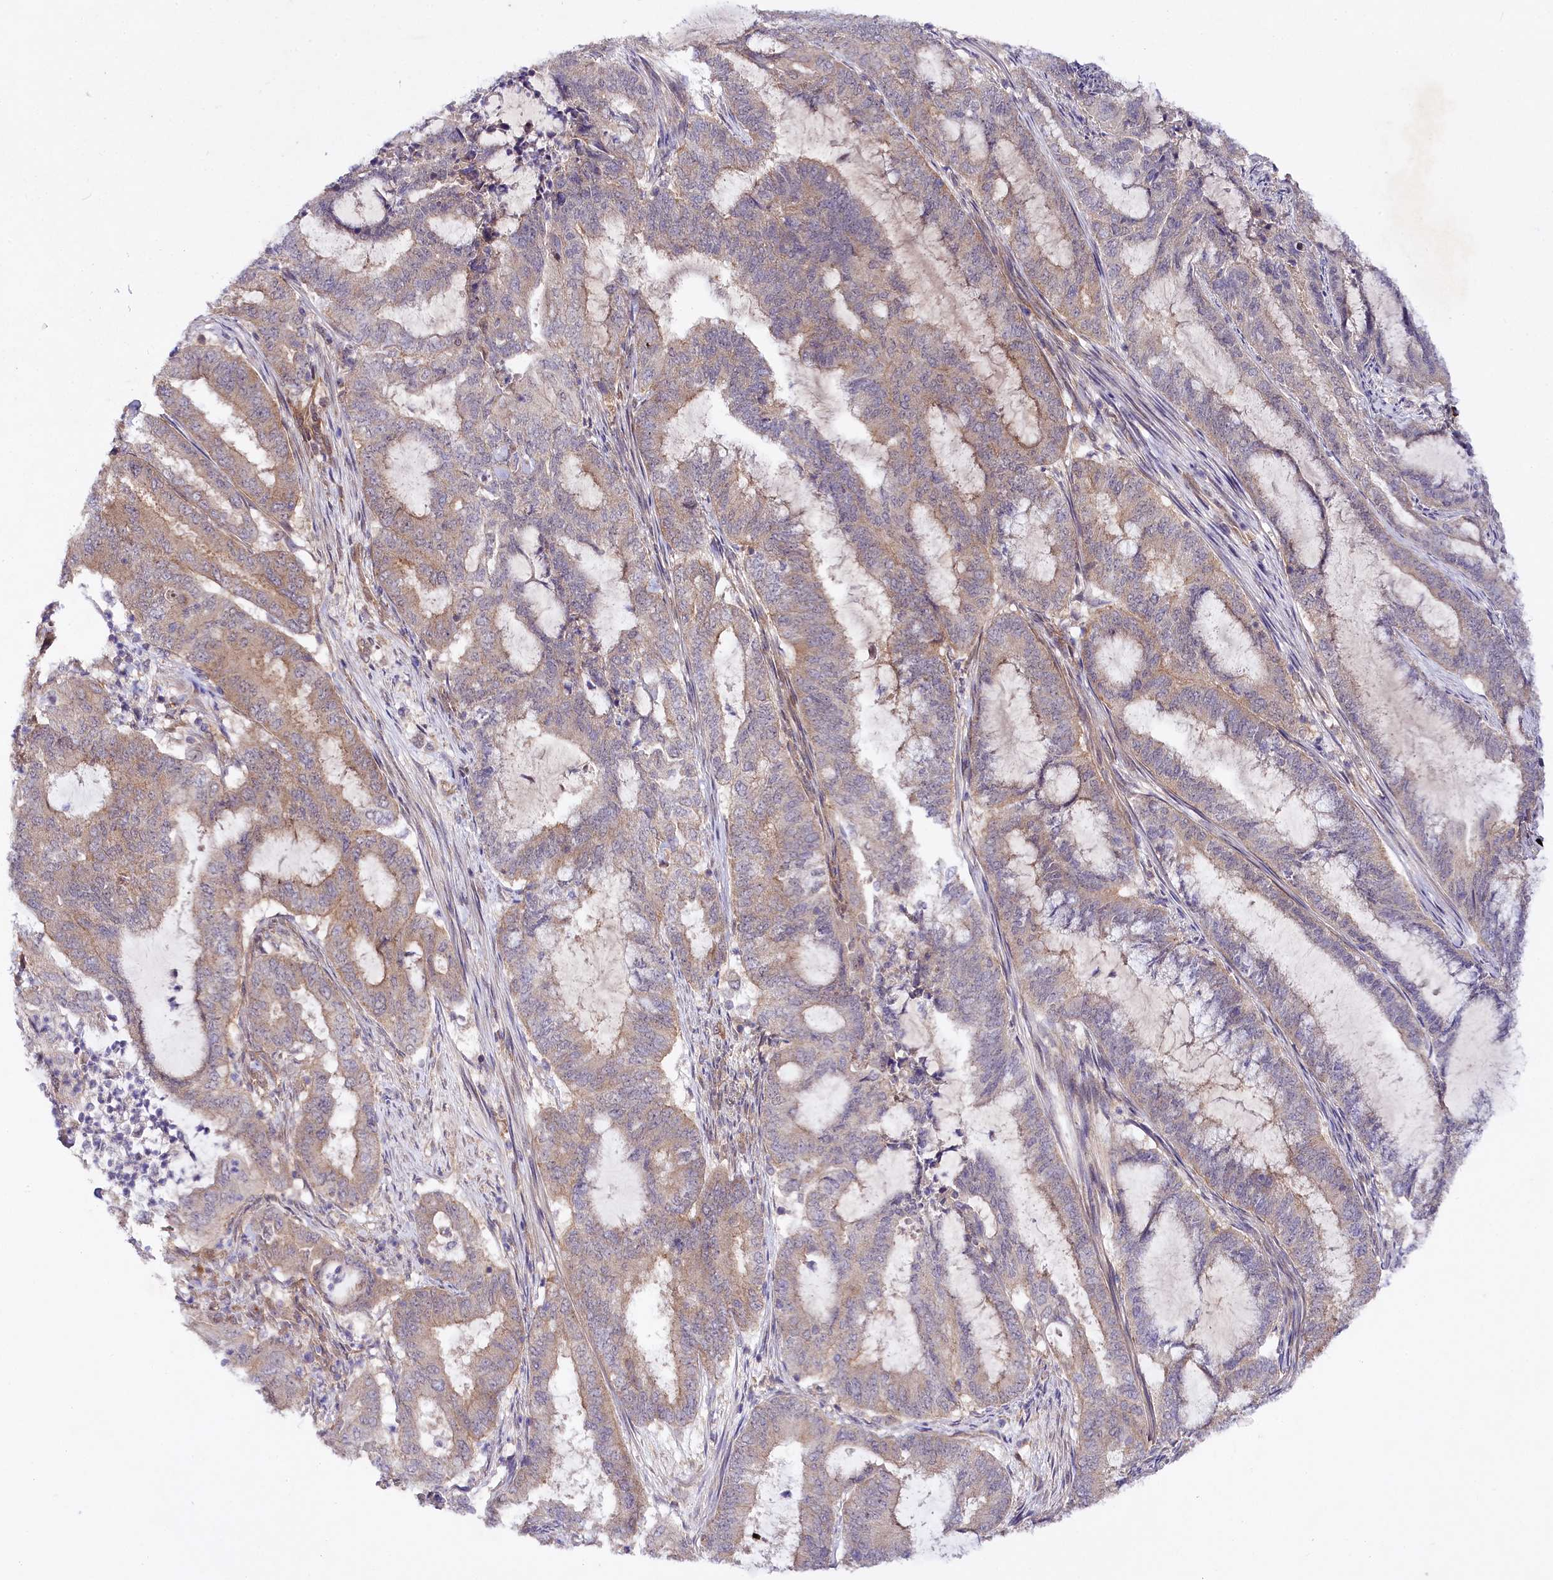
{"staining": {"intensity": "weak", "quantity": "25%-75%", "location": "cytoplasmic/membranous"}, "tissue": "endometrial cancer", "cell_type": "Tumor cells", "image_type": "cancer", "snomed": [{"axis": "morphology", "description": "Adenocarcinoma, NOS"}, {"axis": "topography", "description": "Endometrium"}], "caption": "Immunohistochemical staining of human adenocarcinoma (endometrial) reveals weak cytoplasmic/membranous protein positivity in about 25%-75% of tumor cells. Nuclei are stained in blue.", "gene": "PHLDB1", "patient": {"sex": "female", "age": 51}}